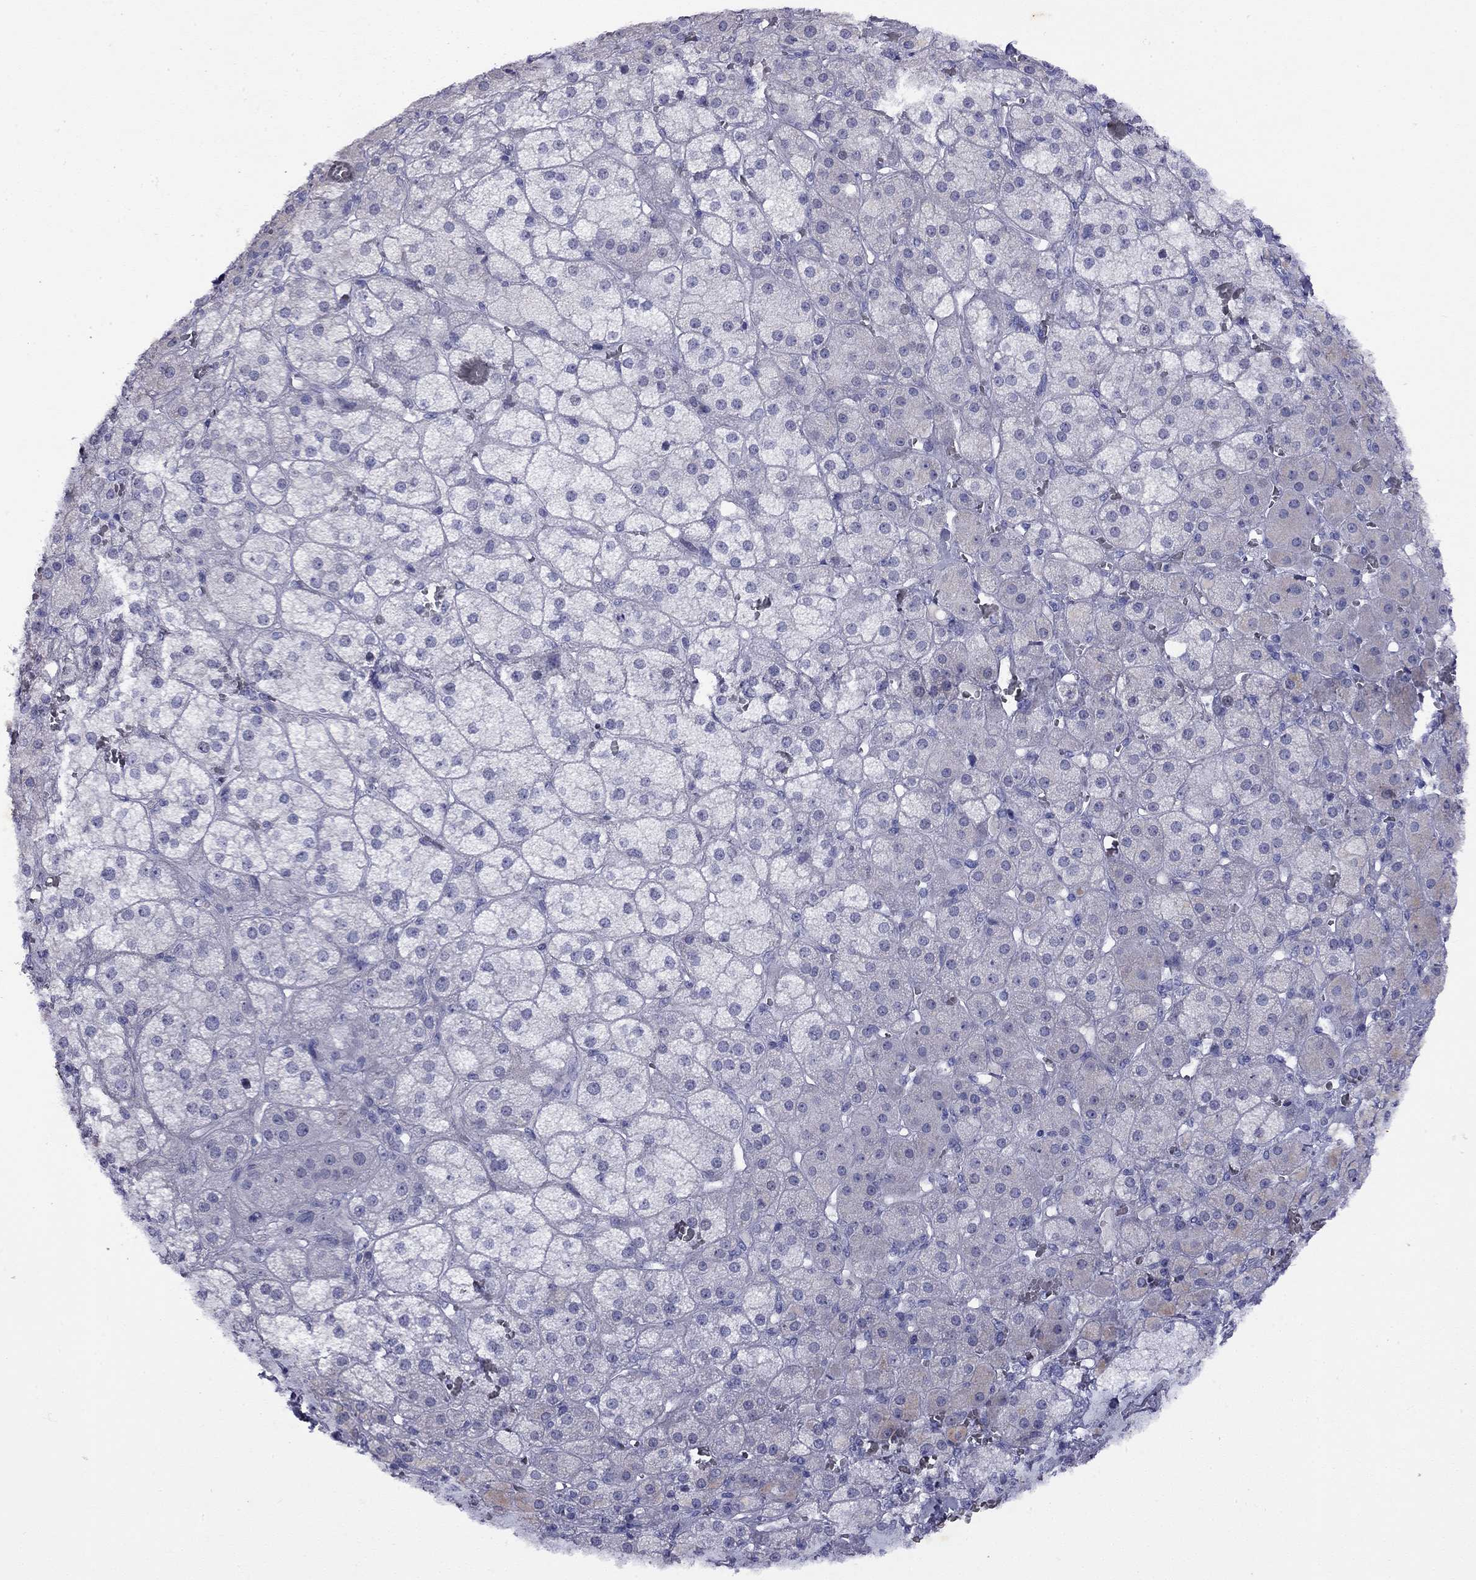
{"staining": {"intensity": "negative", "quantity": "none", "location": "none"}, "tissue": "adrenal gland", "cell_type": "Glandular cells", "image_type": "normal", "snomed": [{"axis": "morphology", "description": "Normal tissue, NOS"}, {"axis": "topography", "description": "Adrenal gland"}], "caption": "Glandular cells show no significant expression in unremarkable adrenal gland. Brightfield microscopy of IHC stained with DAB (brown) and hematoxylin (blue), captured at high magnification.", "gene": "GNAT3", "patient": {"sex": "male", "age": 57}}